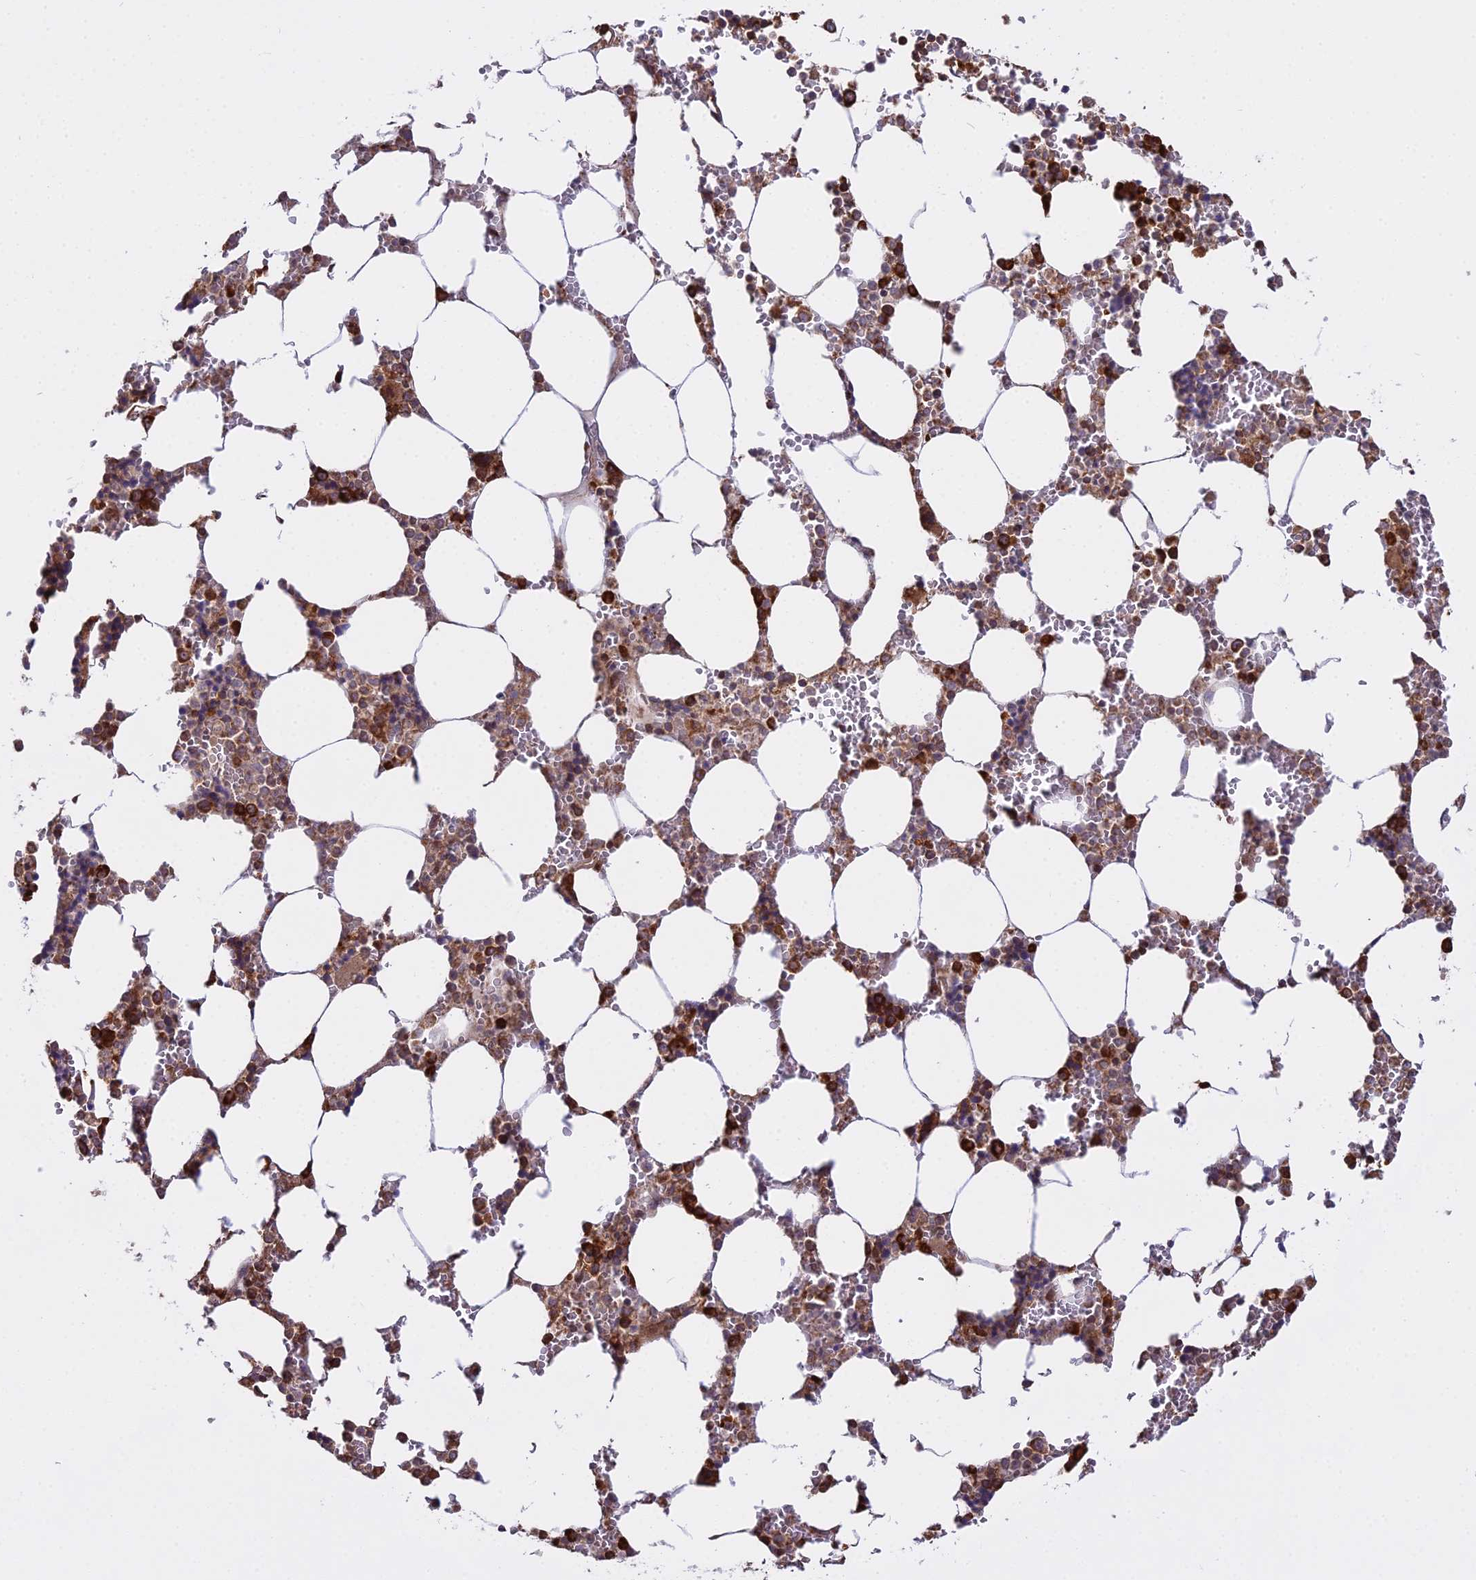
{"staining": {"intensity": "strong", "quantity": ">75%", "location": "cytoplasmic/membranous"}, "tissue": "bone marrow", "cell_type": "Hematopoietic cells", "image_type": "normal", "snomed": [{"axis": "morphology", "description": "Normal tissue, NOS"}, {"axis": "topography", "description": "Bone marrow"}], "caption": "This photomicrograph displays benign bone marrow stained with IHC to label a protein in brown. The cytoplasmic/membranous of hematopoietic cells show strong positivity for the protein. Nuclei are counter-stained blue.", "gene": "RPL26", "patient": {"sex": "male", "age": 64}}